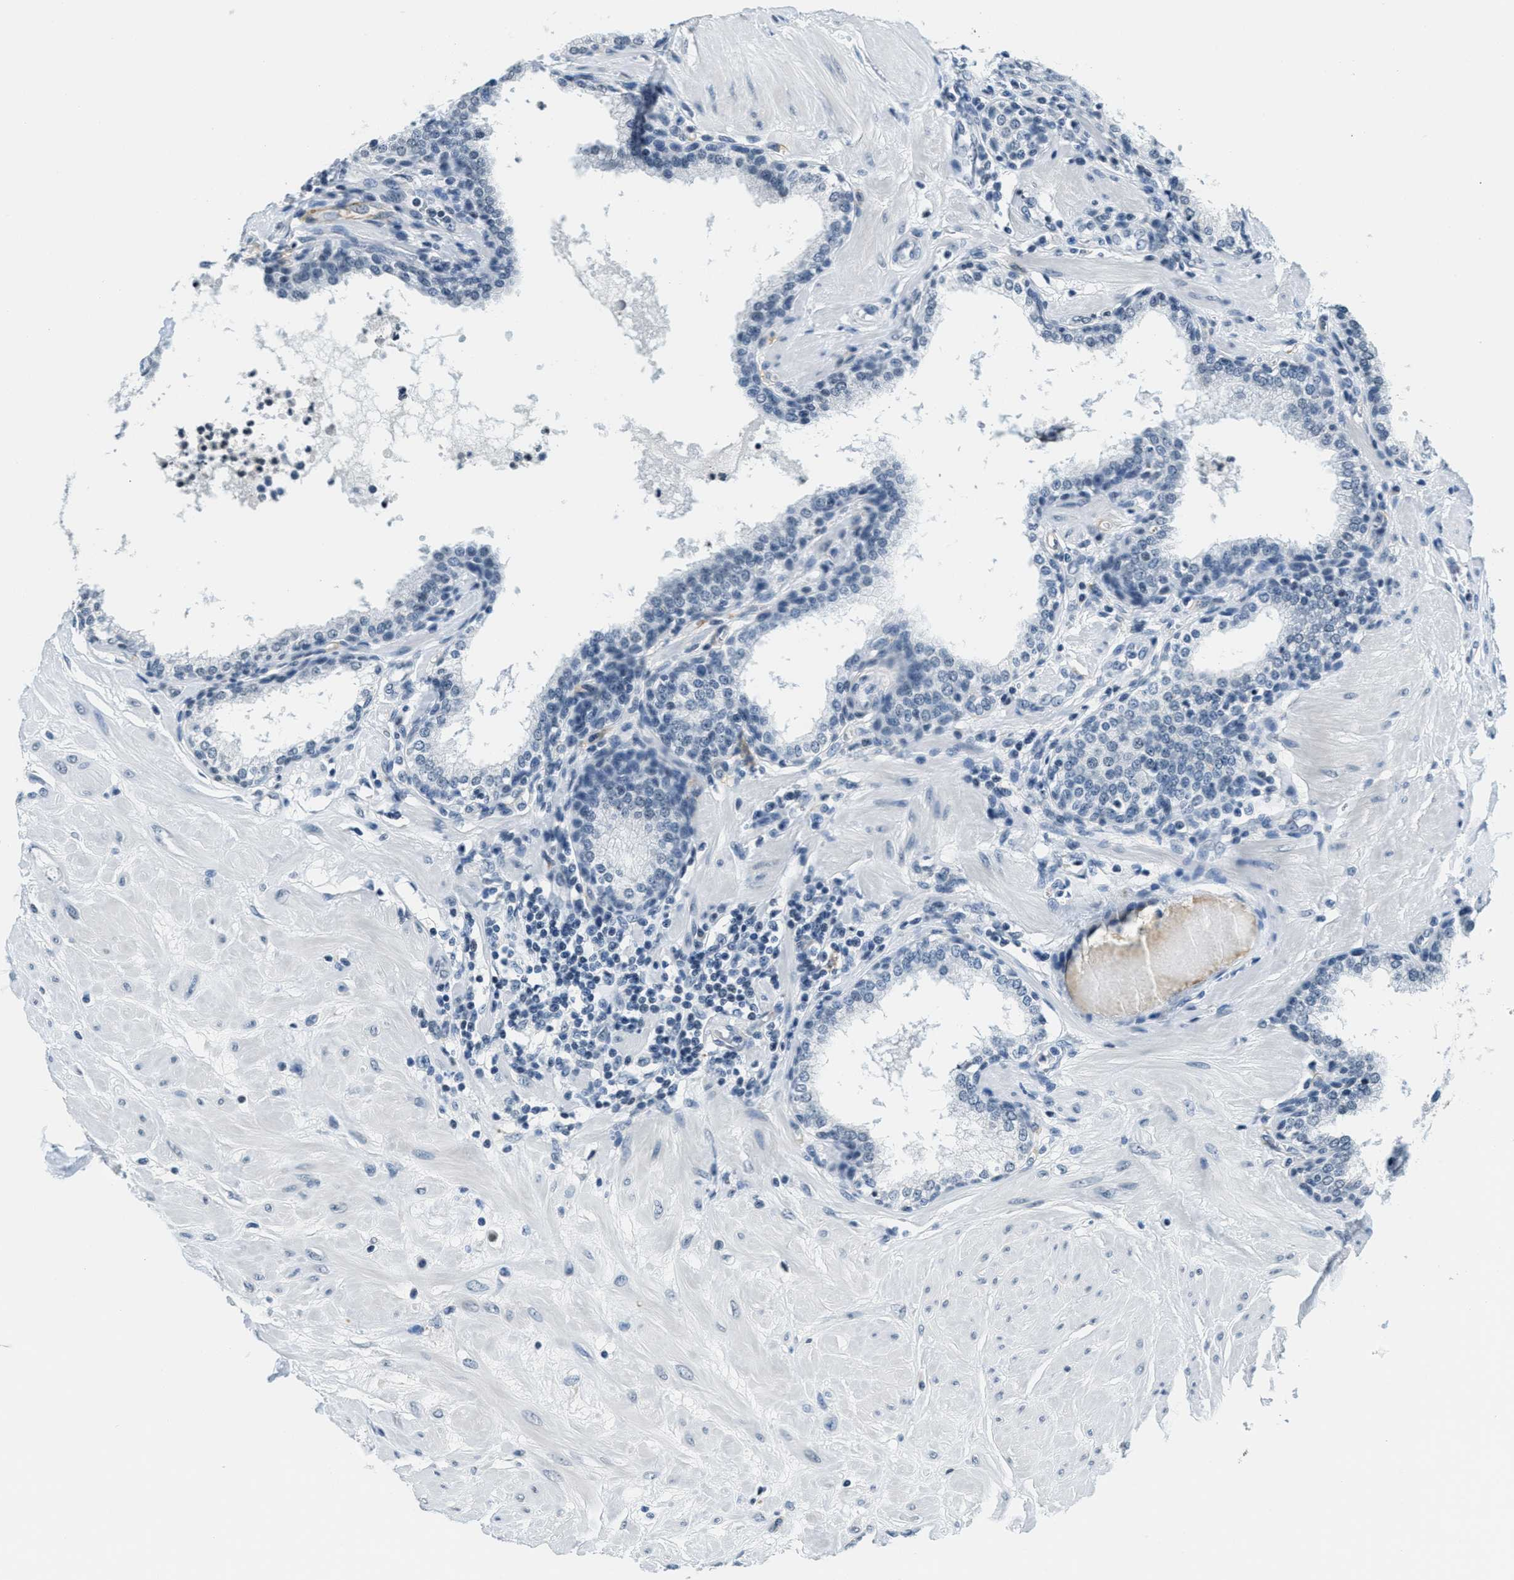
{"staining": {"intensity": "negative", "quantity": "none", "location": "none"}, "tissue": "prostate", "cell_type": "Glandular cells", "image_type": "normal", "snomed": [{"axis": "morphology", "description": "Normal tissue, NOS"}, {"axis": "topography", "description": "Prostate"}], "caption": "There is no significant expression in glandular cells of prostate. (DAB (3,3'-diaminobenzidine) immunohistochemistry, high magnification).", "gene": "CA4", "patient": {"sex": "male", "age": 51}}